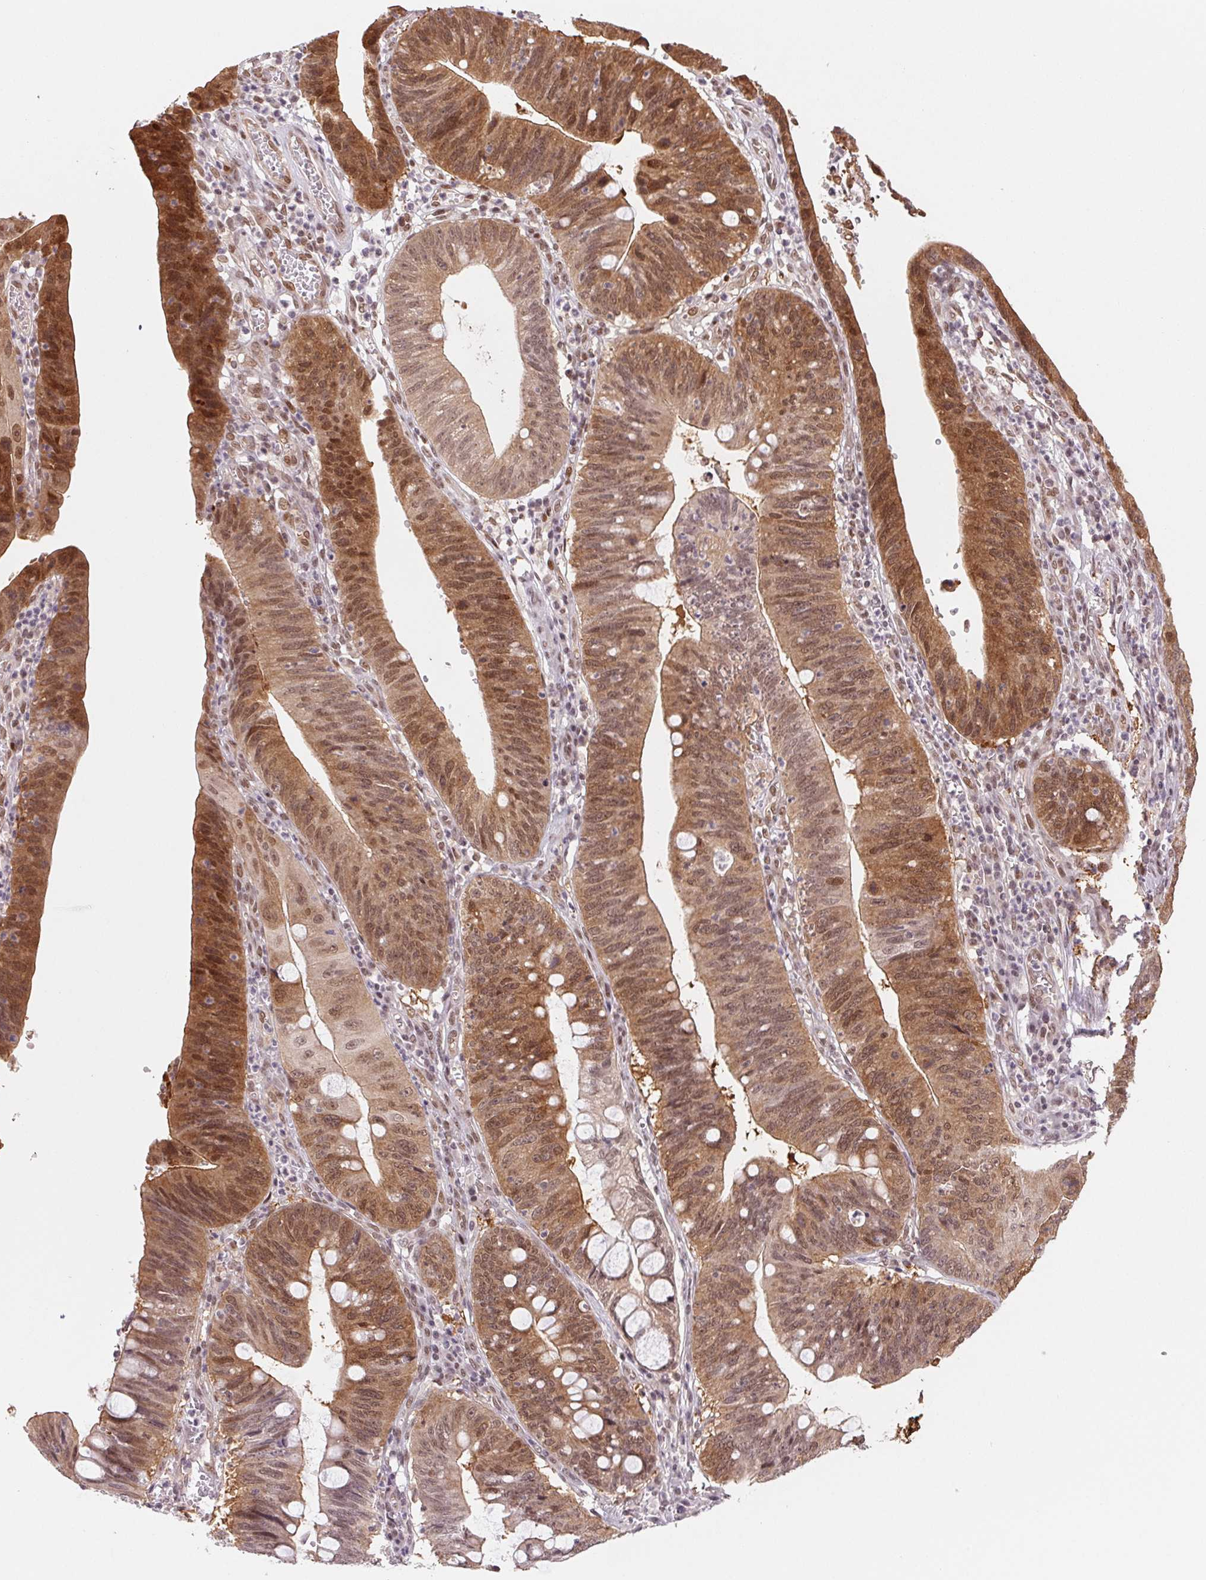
{"staining": {"intensity": "moderate", "quantity": ">75%", "location": "cytoplasmic/membranous,nuclear"}, "tissue": "stomach cancer", "cell_type": "Tumor cells", "image_type": "cancer", "snomed": [{"axis": "morphology", "description": "Adenocarcinoma, NOS"}, {"axis": "topography", "description": "Stomach"}], "caption": "An image of adenocarcinoma (stomach) stained for a protein demonstrates moderate cytoplasmic/membranous and nuclear brown staining in tumor cells.", "gene": "DNAJB6", "patient": {"sex": "male", "age": 59}}